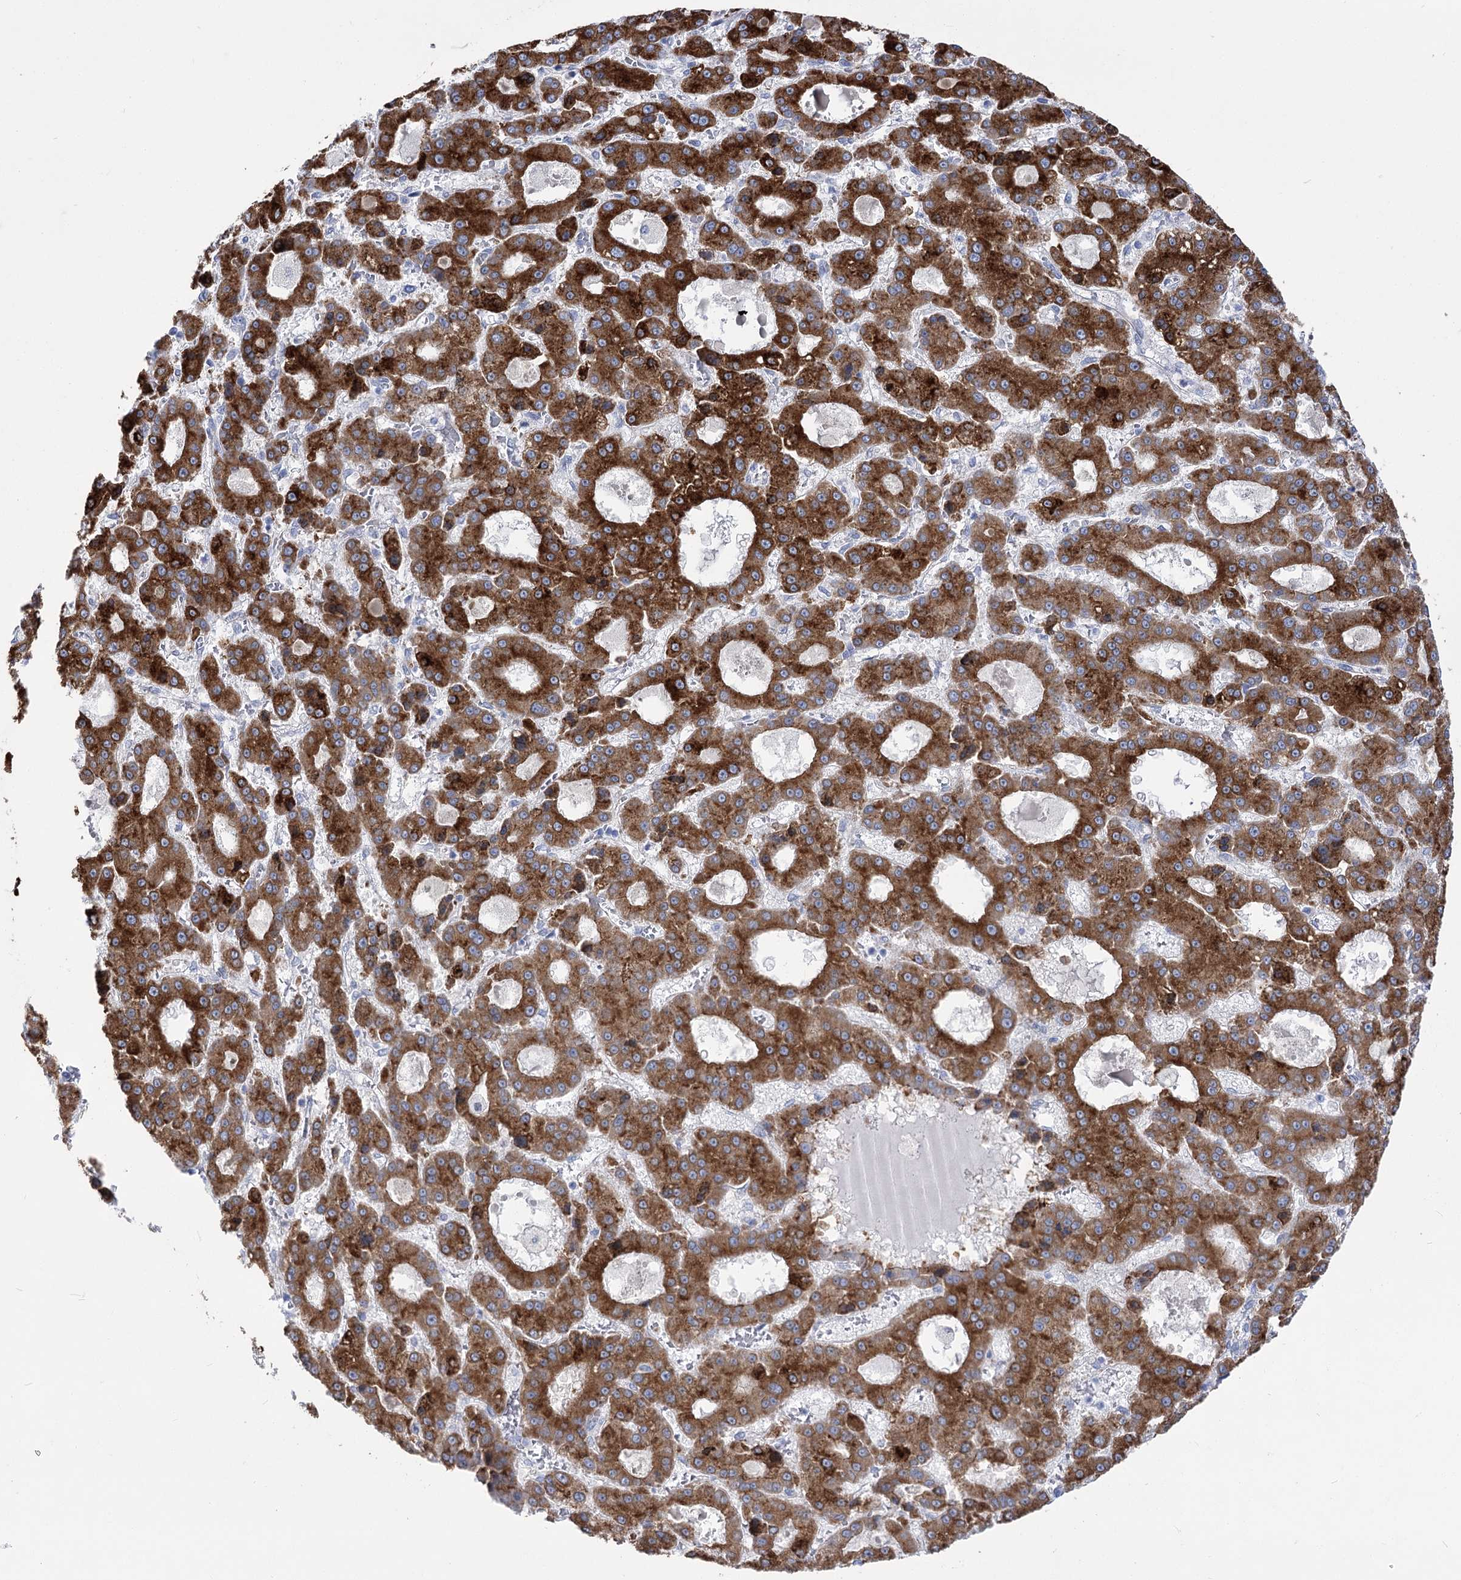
{"staining": {"intensity": "strong", "quantity": ">75%", "location": "cytoplasmic/membranous"}, "tissue": "liver cancer", "cell_type": "Tumor cells", "image_type": "cancer", "snomed": [{"axis": "morphology", "description": "Carcinoma, Hepatocellular, NOS"}, {"axis": "topography", "description": "Liver"}], "caption": "IHC histopathology image of hepatocellular carcinoma (liver) stained for a protein (brown), which reveals high levels of strong cytoplasmic/membranous staining in approximately >75% of tumor cells.", "gene": "NRAP", "patient": {"sex": "male", "age": 70}}